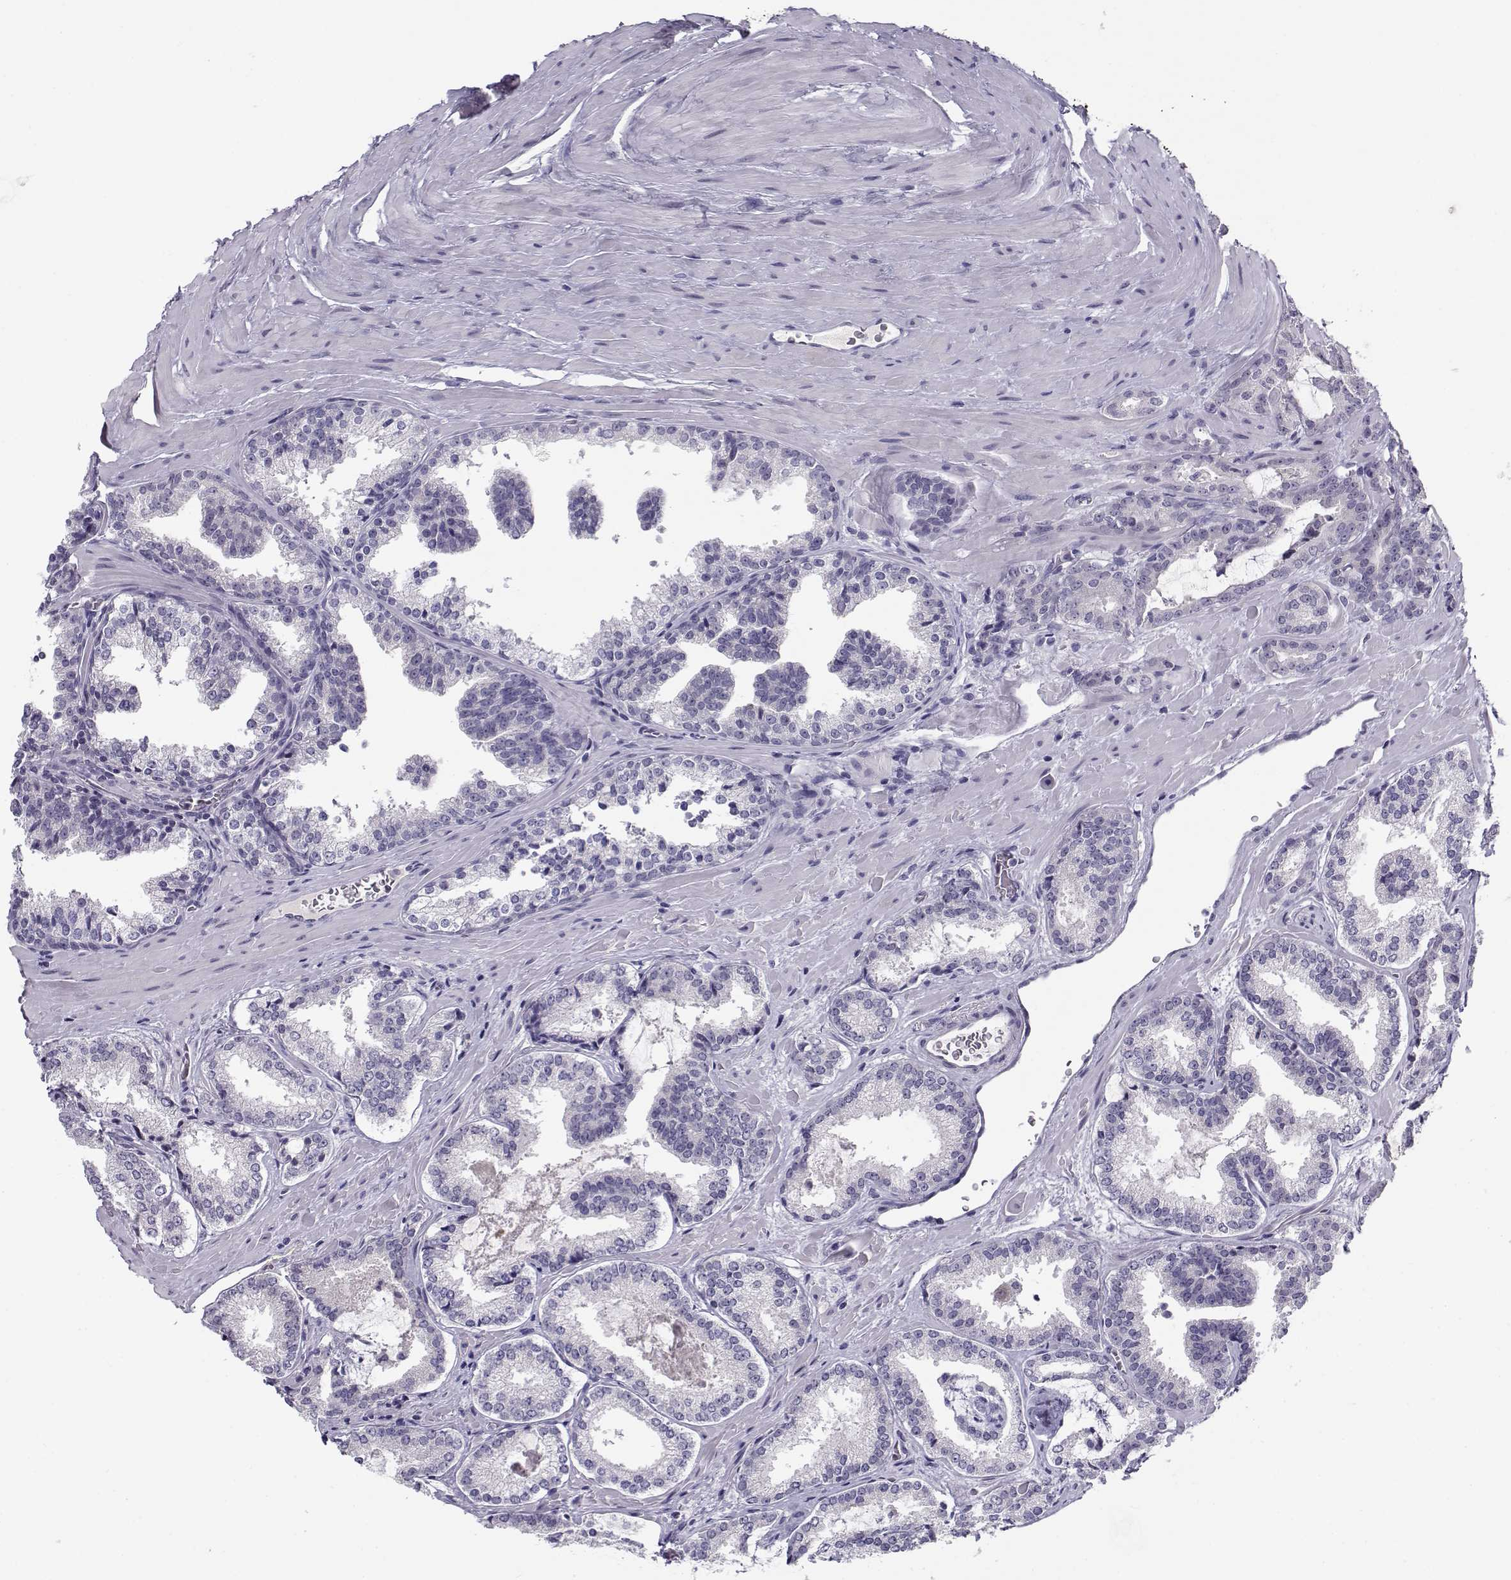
{"staining": {"intensity": "negative", "quantity": "none", "location": "none"}, "tissue": "prostate cancer", "cell_type": "Tumor cells", "image_type": "cancer", "snomed": [{"axis": "morphology", "description": "Adenocarcinoma, NOS"}, {"axis": "morphology", "description": "Adenocarcinoma, High grade"}, {"axis": "topography", "description": "Prostate"}], "caption": "DAB (3,3'-diaminobenzidine) immunohistochemical staining of human prostate adenocarcinoma (high-grade) reveals no significant expression in tumor cells.", "gene": "CFAP77", "patient": {"sex": "male", "age": 62}}